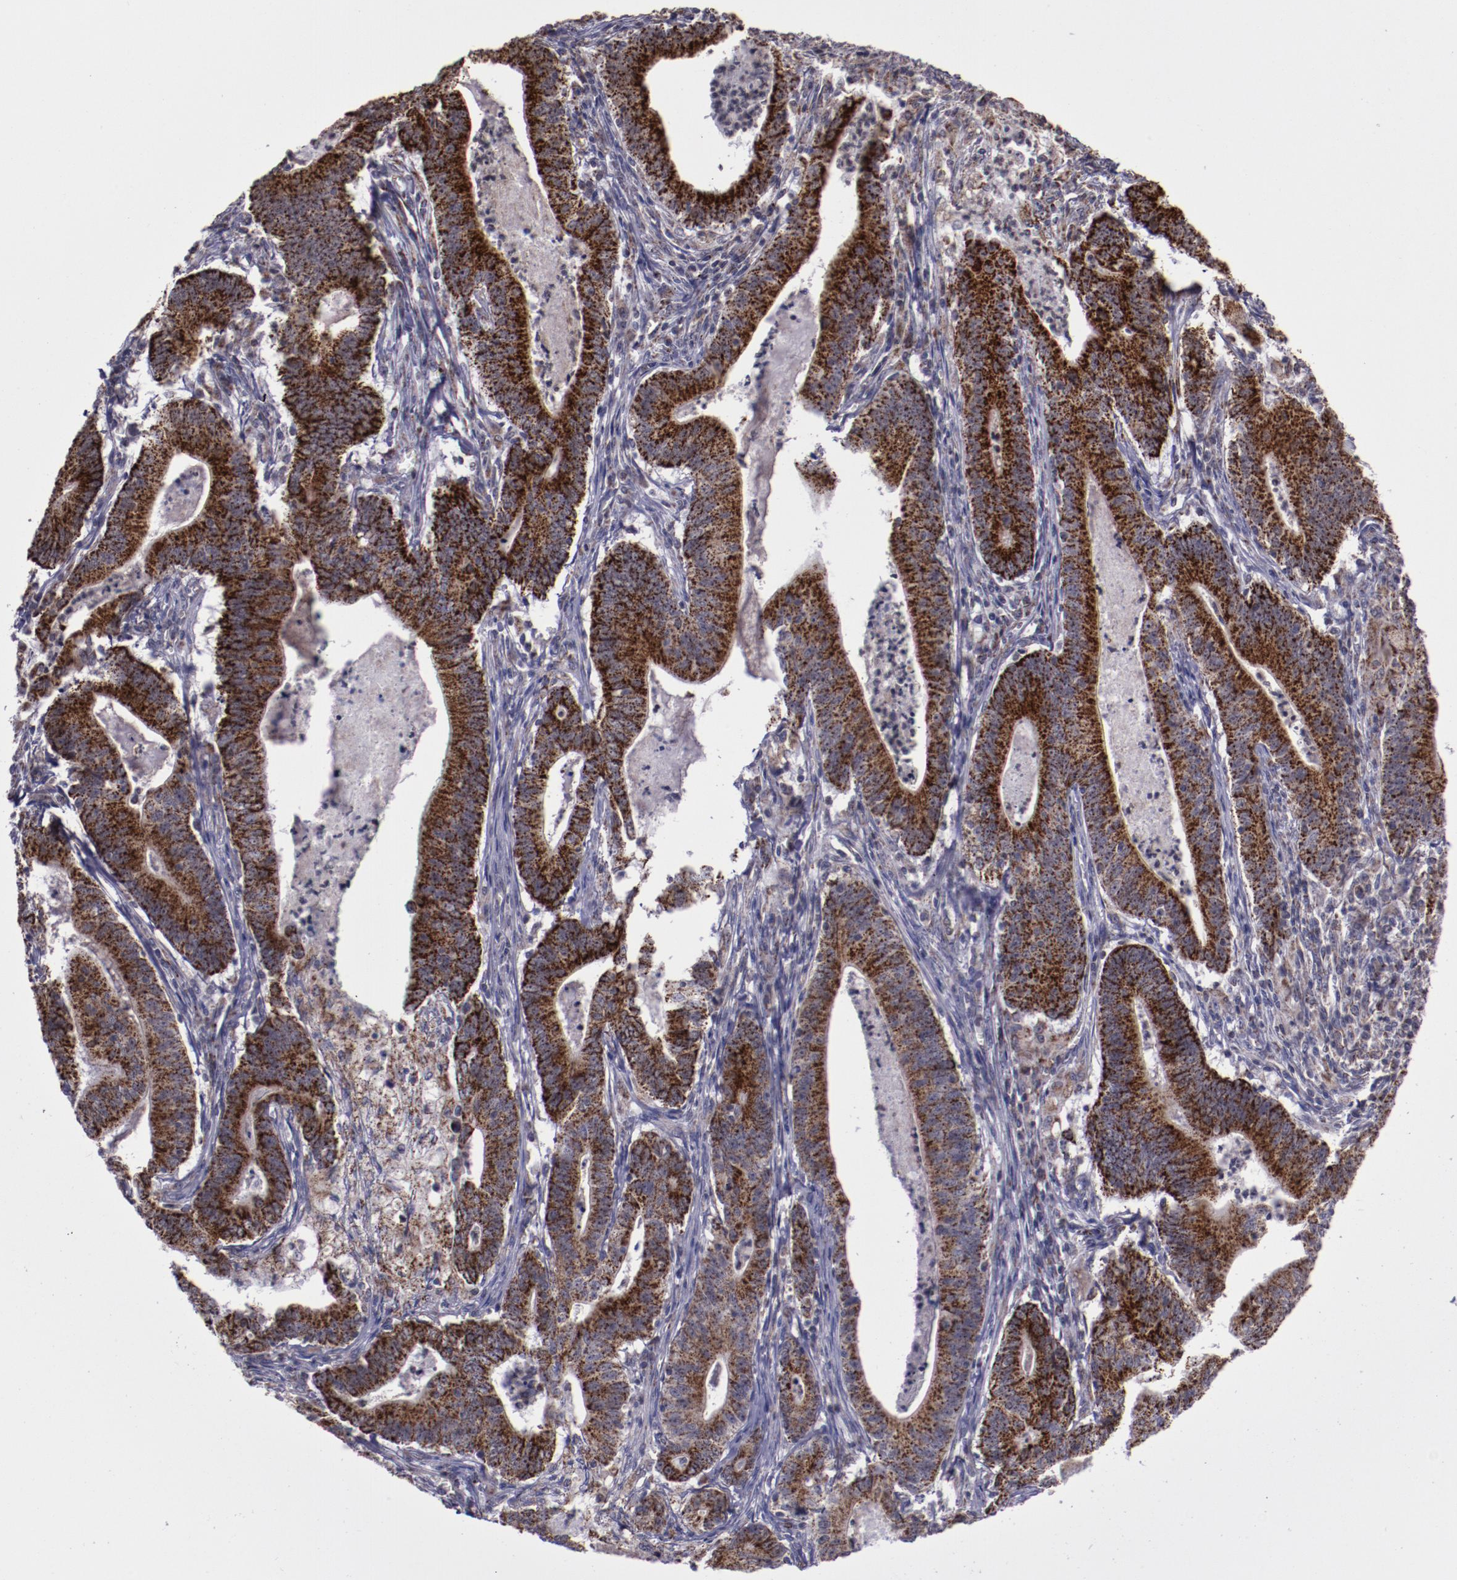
{"staining": {"intensity": "strong", "quantity": ">75%", "location": "cytoplasmic/membranous"}, "tissue": "stomach cancer", "cell_type": "Tumor cells", "image_type": "cancer", "snomed": [{"axis": "morphology", "description": "Adenocarcinoma, NOS"}, {"axis": "topography", "description": "Stomach, lower"}], "caption": "IHC of human stomach cancer reveals high levels of strong cytoplasmic/membranous staining in about >75% of tumor cells.", "gene": "LONP1", "patient": {"sex": "female", "age": 86}}